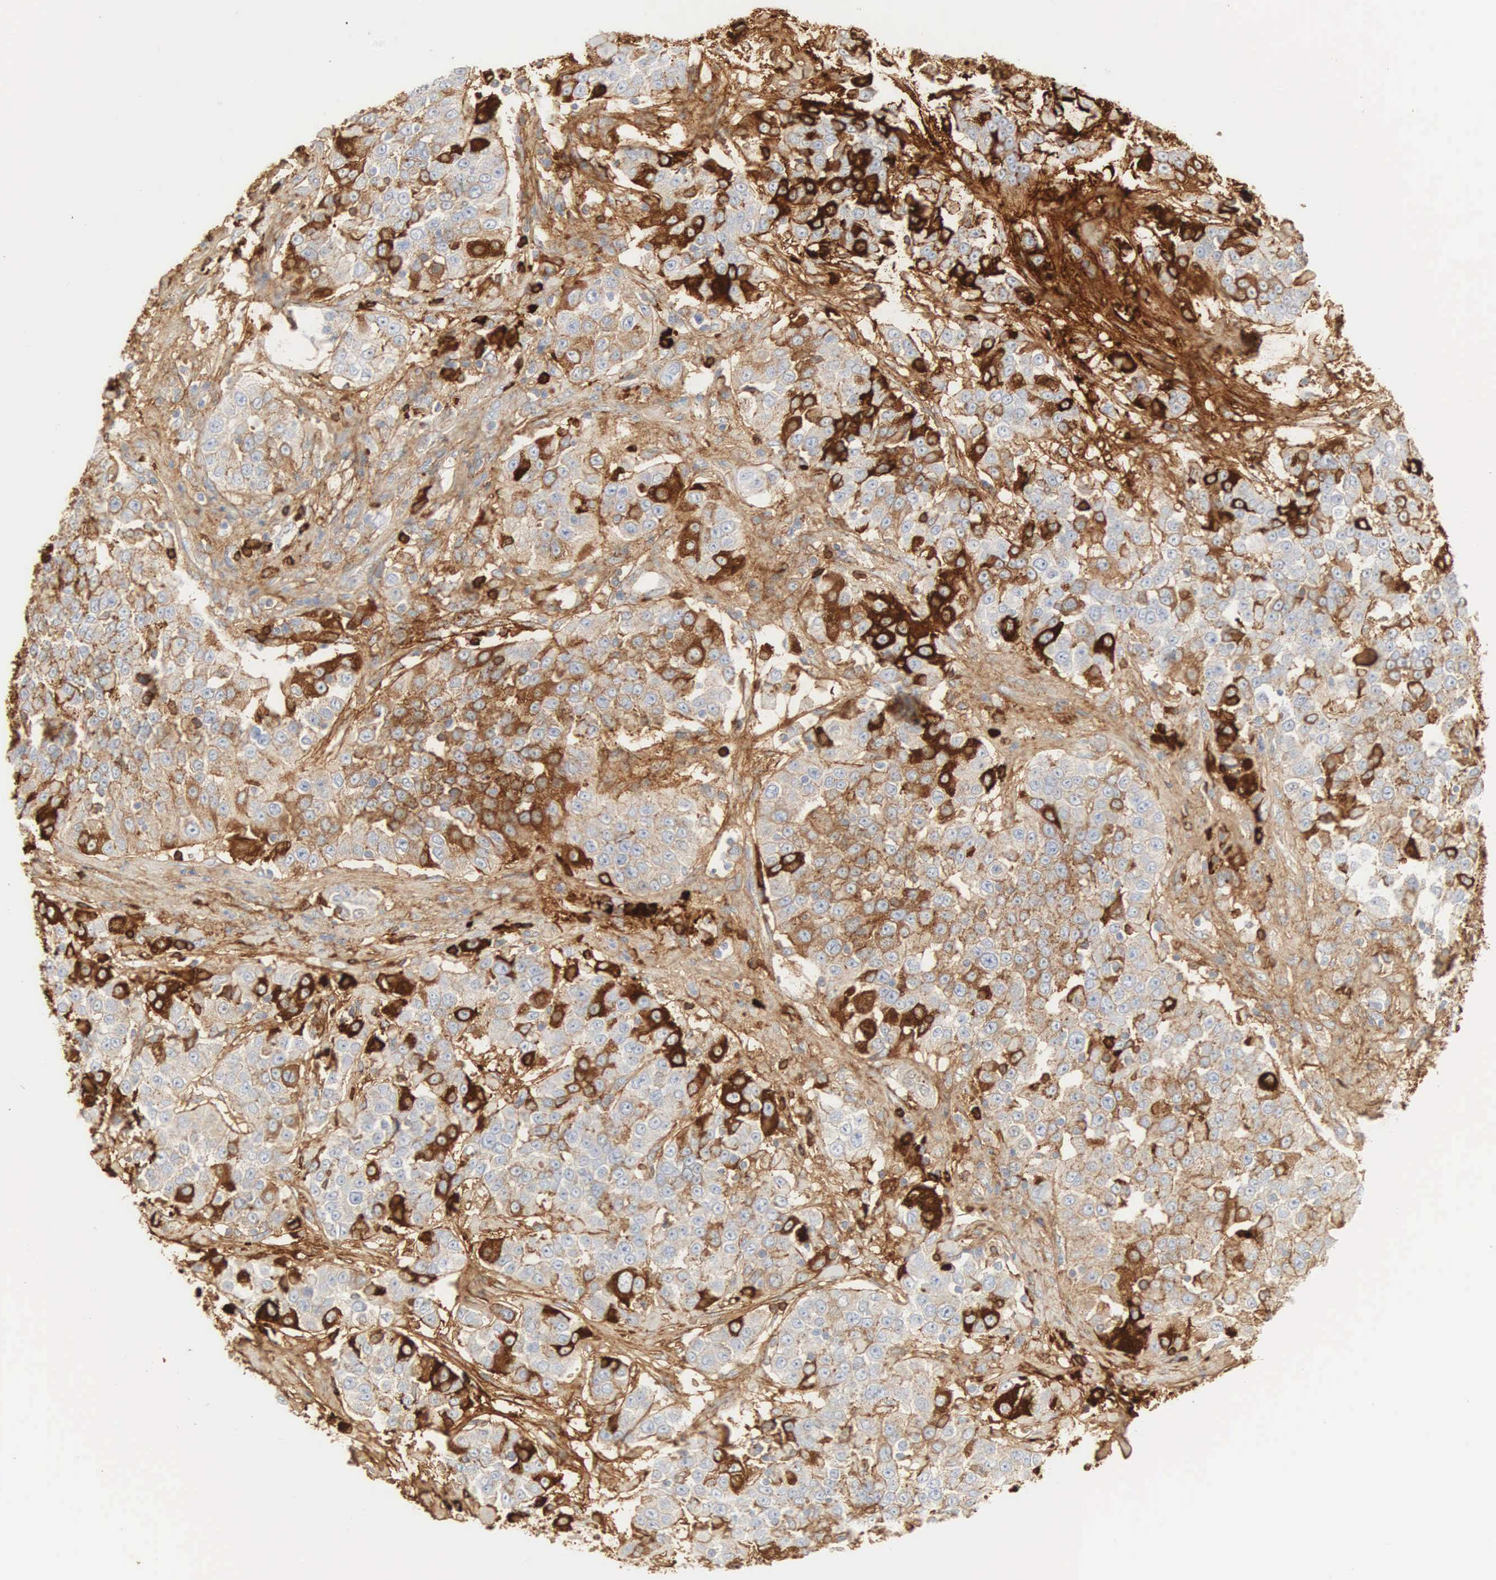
{"staining": {"intensity": "moderate", "quantity": "25%-75%", "location": "cytoplasmic/membranous"}, "tissue": "urothelial cancer", "cell_type": "Tumor cells", "image_type": "cancer", "snomed": [{"axis": "morphology", "description": "Urothelial carcinoma, High grade"}, {"axis": "topography", "description": "Urinary bladder"}], "caption": "Brown immunohistochemical staining in human urothelial cancer exhibits moderate cytoplasmic/membranous expression in about 25%-75% of tumor cells. (DAB (3,3'-diaminobenzidine) = brown stain, brightfield microscopy at high magnification).", "gene": "IGLC3", "patient": {"sex": "female", "age": 80}}